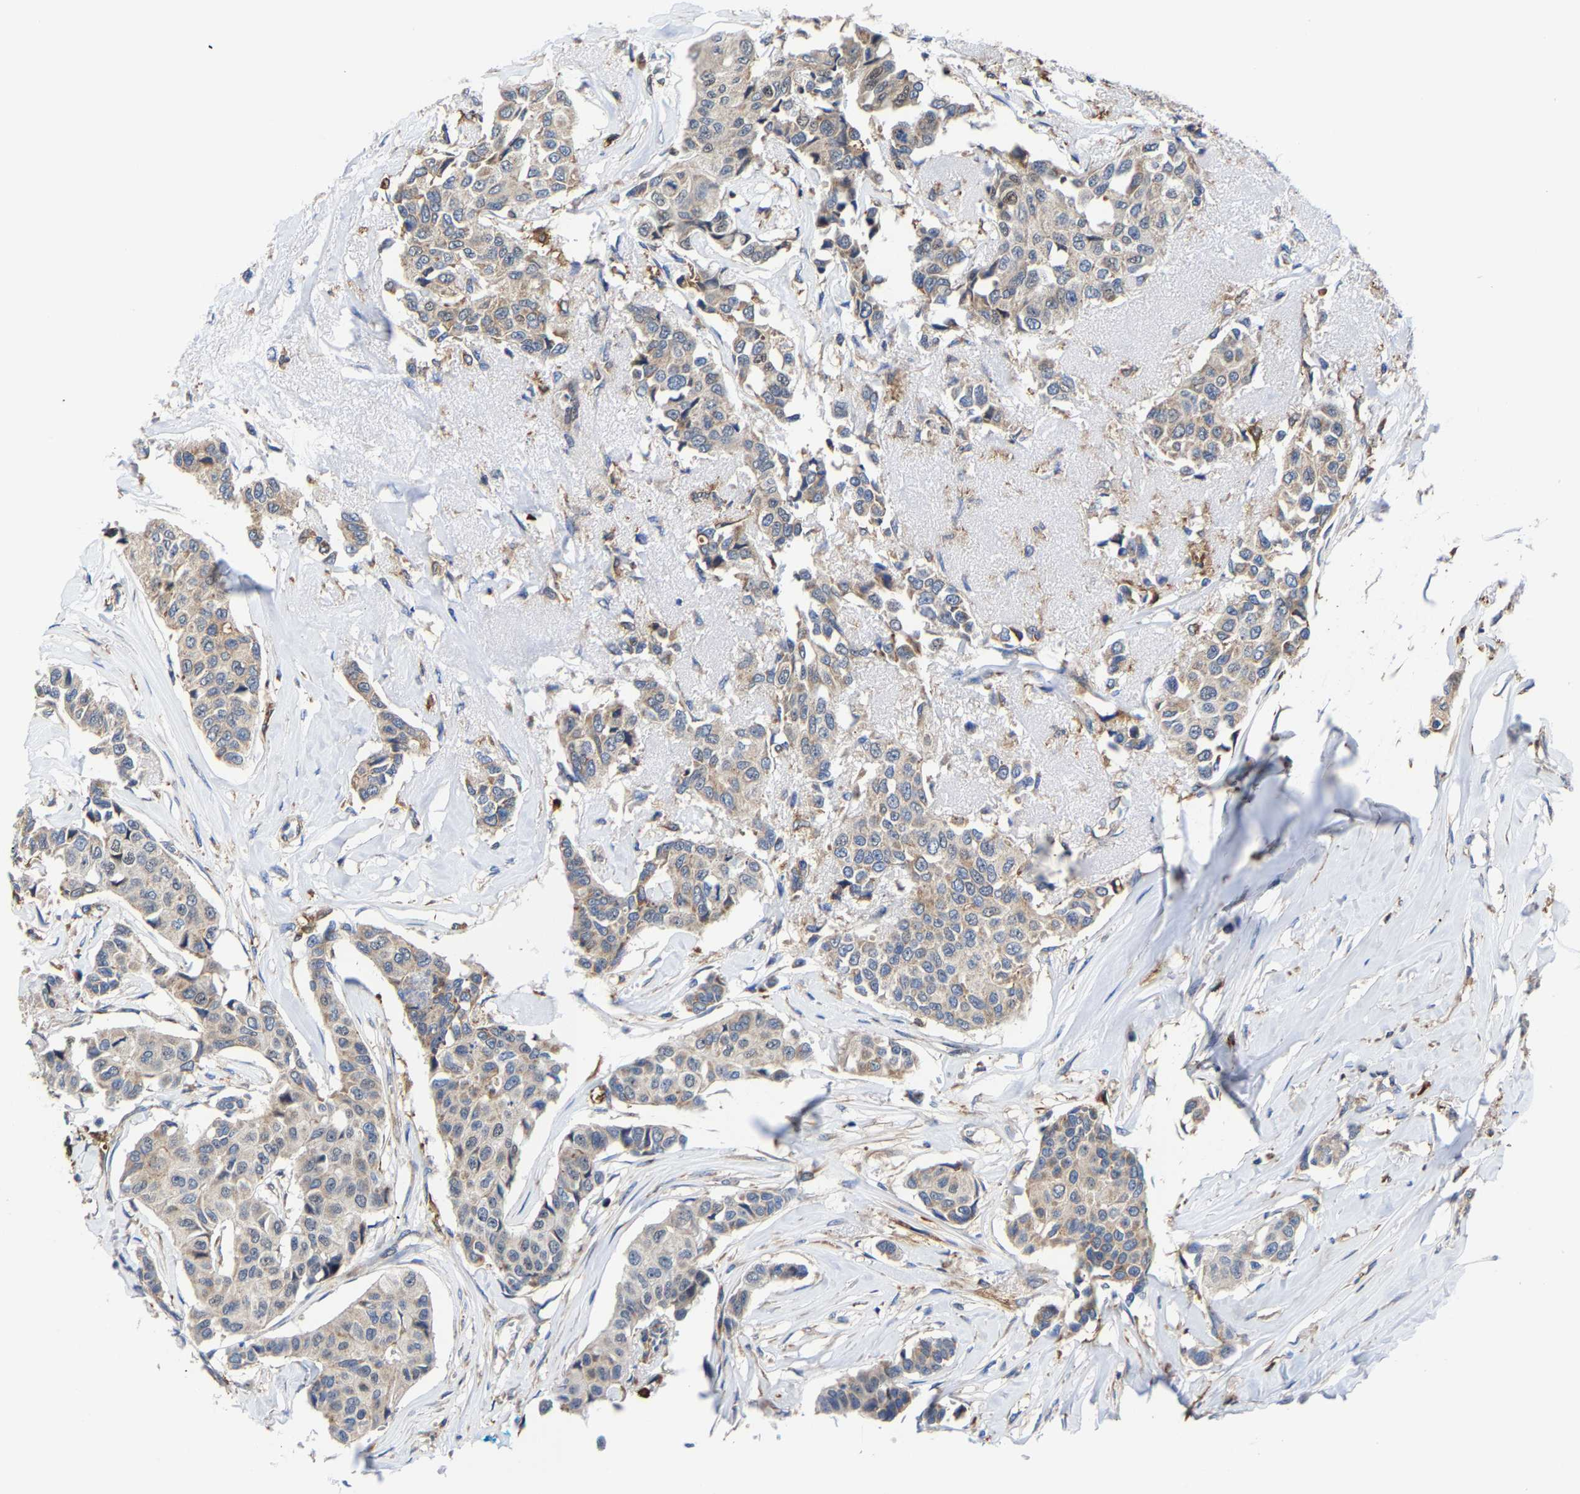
{"staining": {"intensity": "weak", "quantity": "25%-75%", "location": "cytoplasmic/membranous"}, "tissue": "breast cancer", "cell_type": "Tumor cells", "image_type": "cancer", "snomed": [{"axis": "morphology", "description": "Duct carcinoma"}, {"axis": "topography", "description": "Breast"}], "caption": "A brown stain shows weak cytoplasmic/membranous expression of a protein in intraductal carcinoma (breast) tumor cells.", "gene": "PFKFB3", "patient": {"sex": "female", "age": 80}}